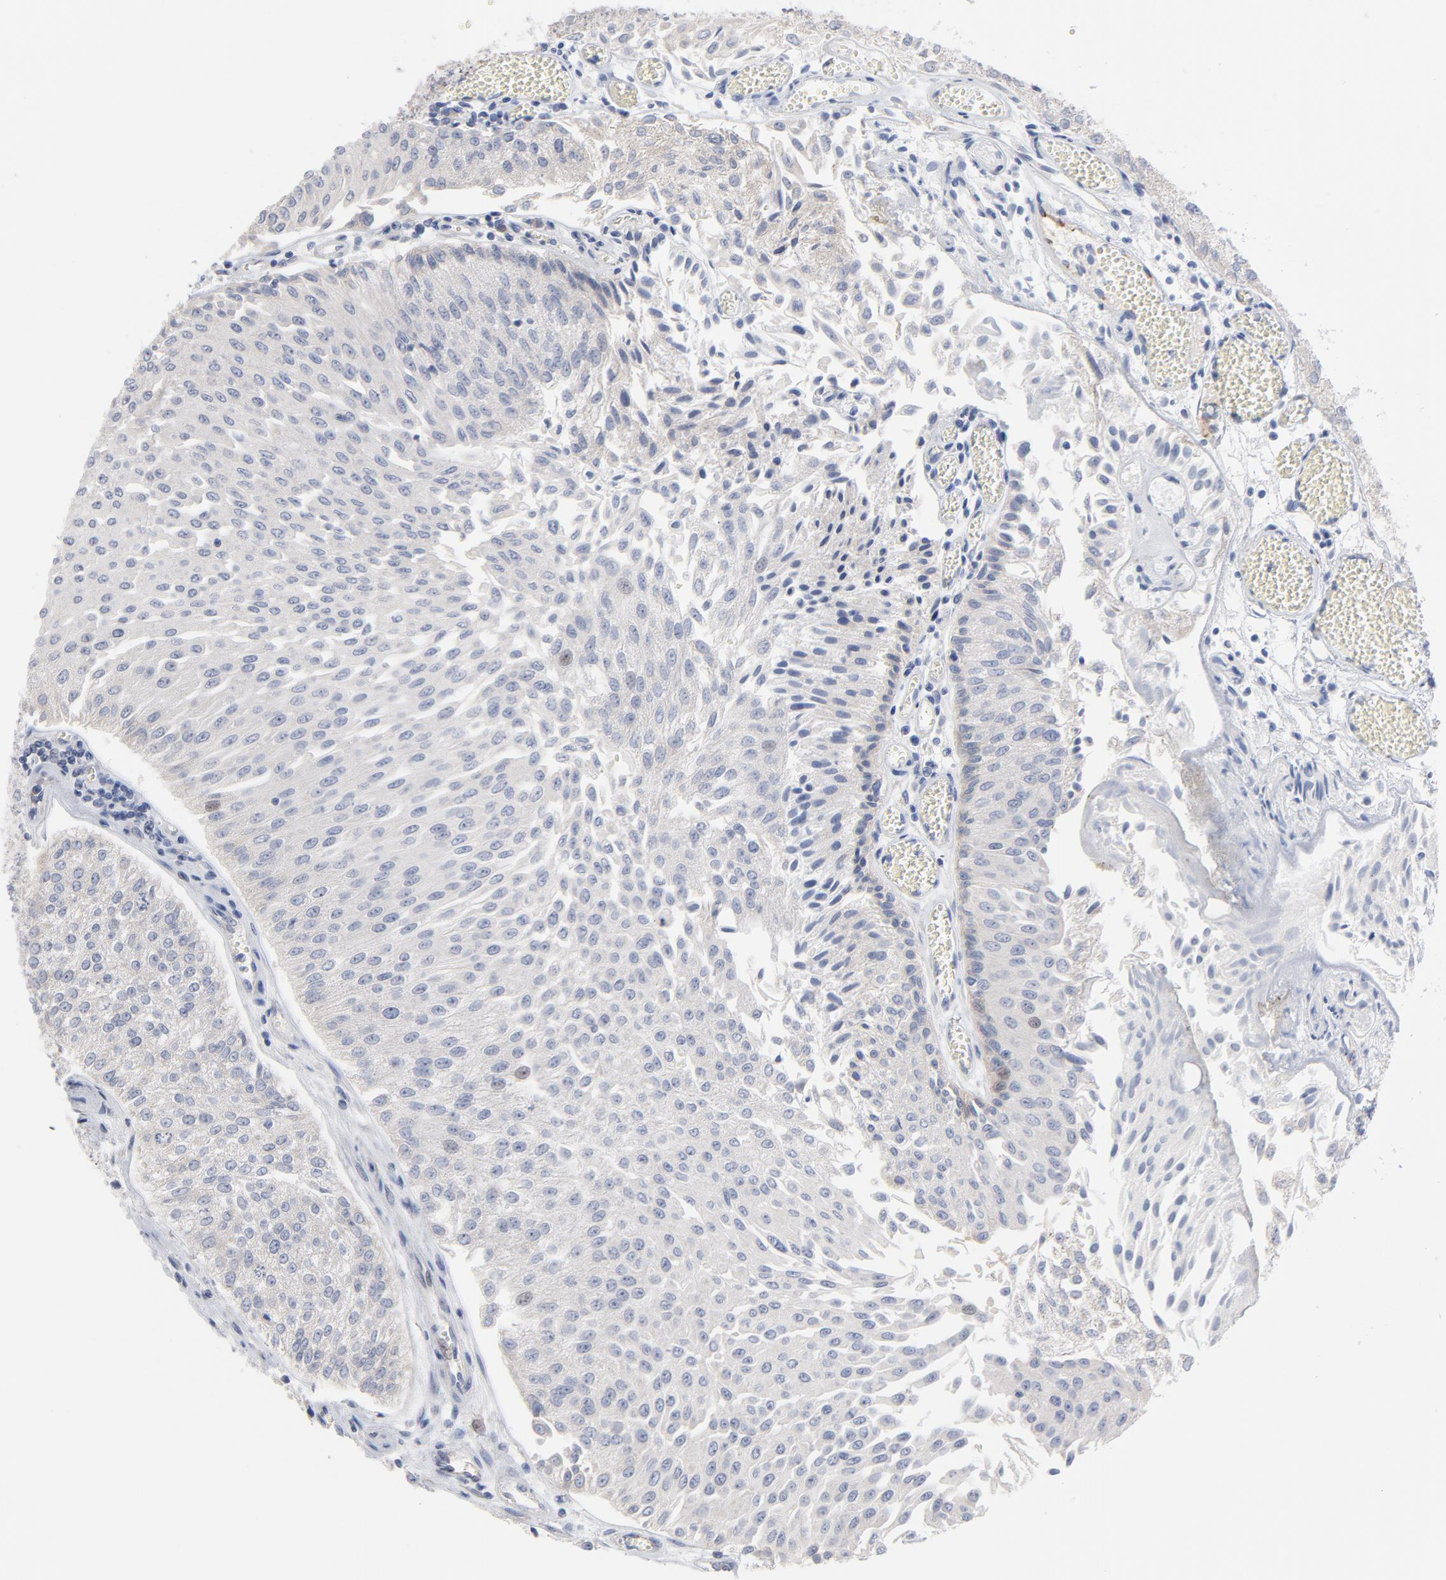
{"staining": {"intensity": "weak", "quantity": "<25%", "location": "cytoplasmic/membranous"}, "tissue": "urothelial cancer", "cell_type": "Tumor cells", "image_type": "cancer", "snomed": [{"axis": "morphology", "description": "Urothelial carcinoma, Low grade"}, {"axis": "topography", "description": "Urinary bladder"}], "caption": "This is an immunohistochemistry (IHC) micrograph of urothelial carcinoma (low-grade). There is no expression in tumor cells.", "gene": "CPE", "patient": {"sex": "male", "age": 86}}